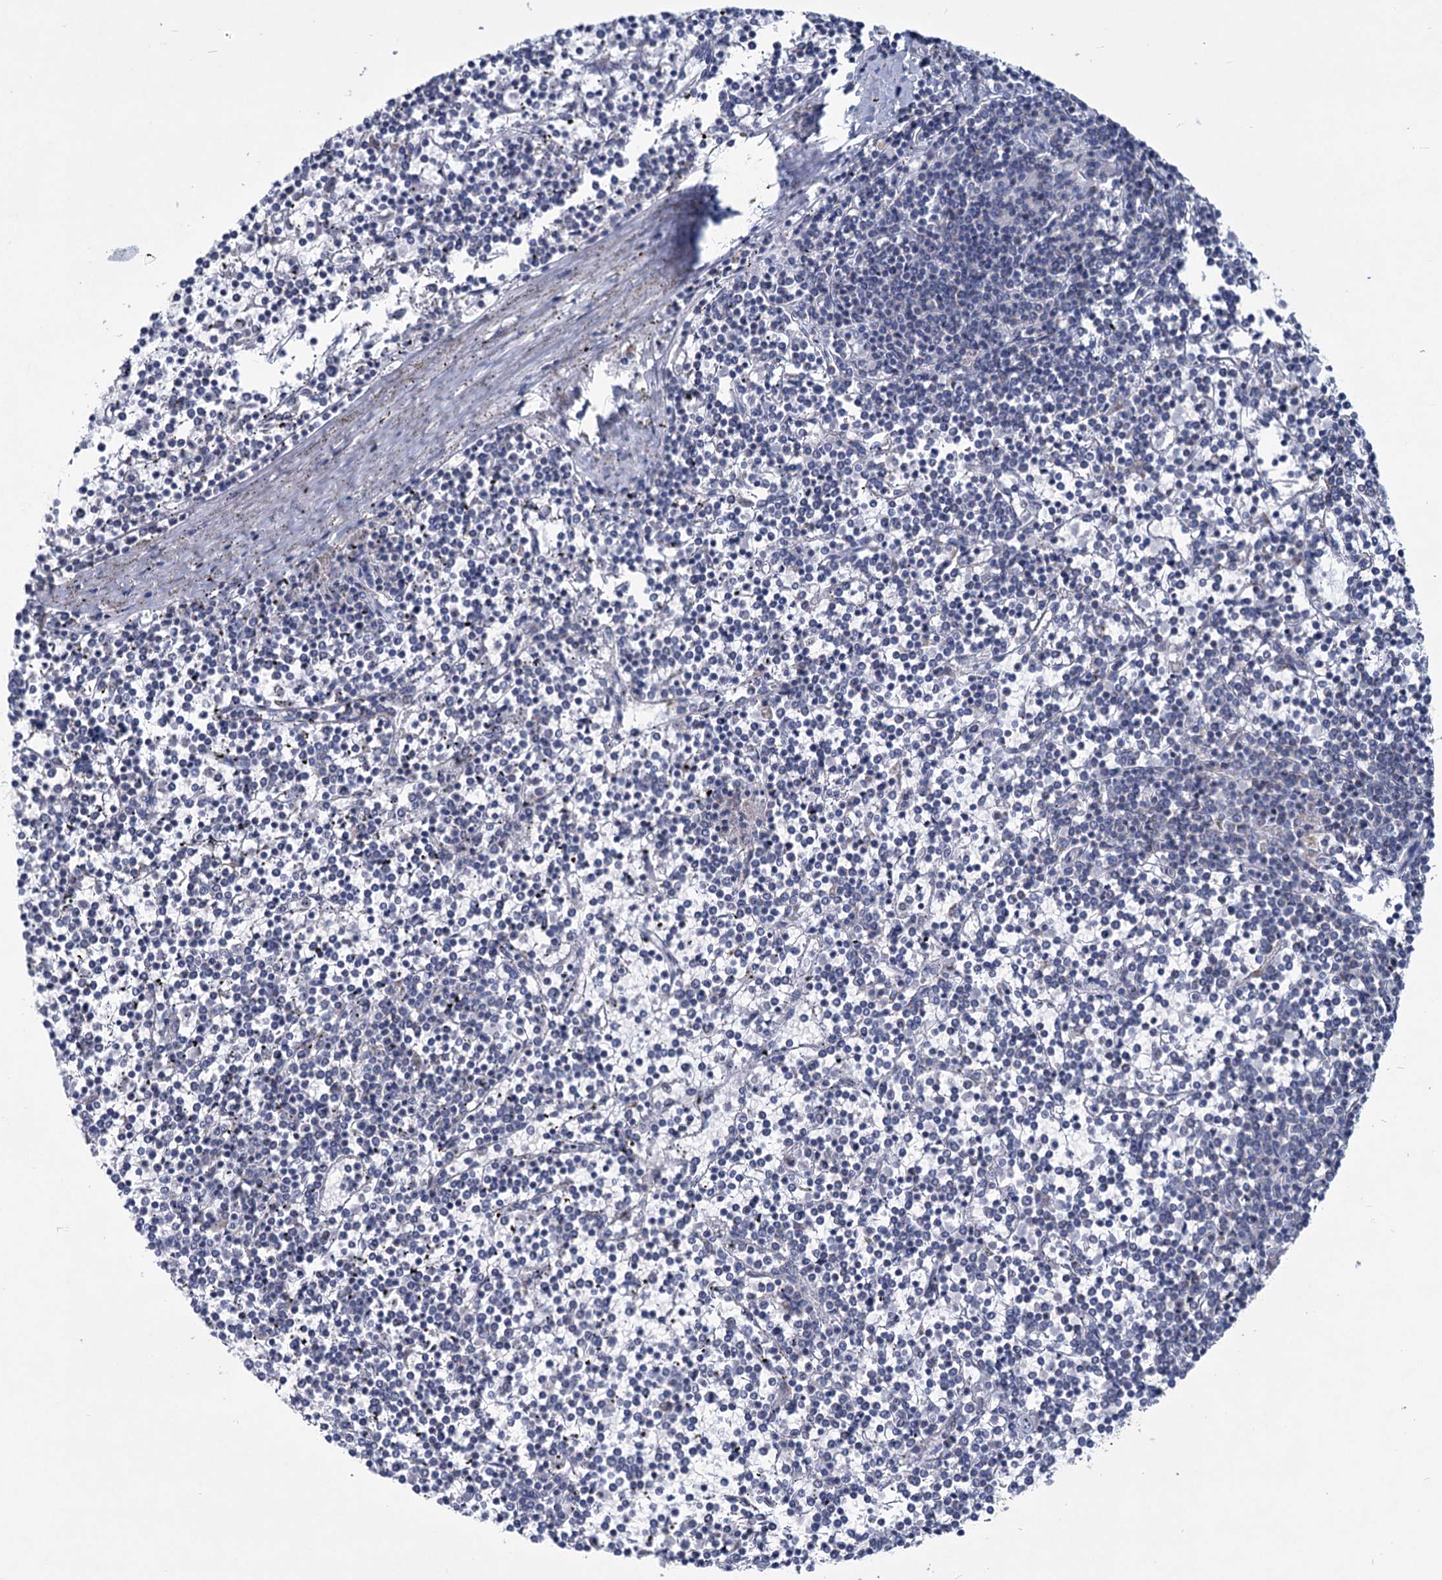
{"staining": {"intensity": "negative", "quantity": "none", "location": "none"}, "tissue": "lymphoma", "cell_type": "Tumor cells", "image_type": "cancer", "snomed": [{"axis": "morphology", "description": "Malignant lymphoma, non-Hodgkin's type, Low grade"}, {"axis": "topography", "description": "Spleen"}], "caption": "Immunohistochemistry of human malignant lymphoma, non-Hodgkin's type (low-grade) exhibits no positivity in tumor cells.", "gene": "NDUFC2", "patient": {"sex": "female", "age": 19}}